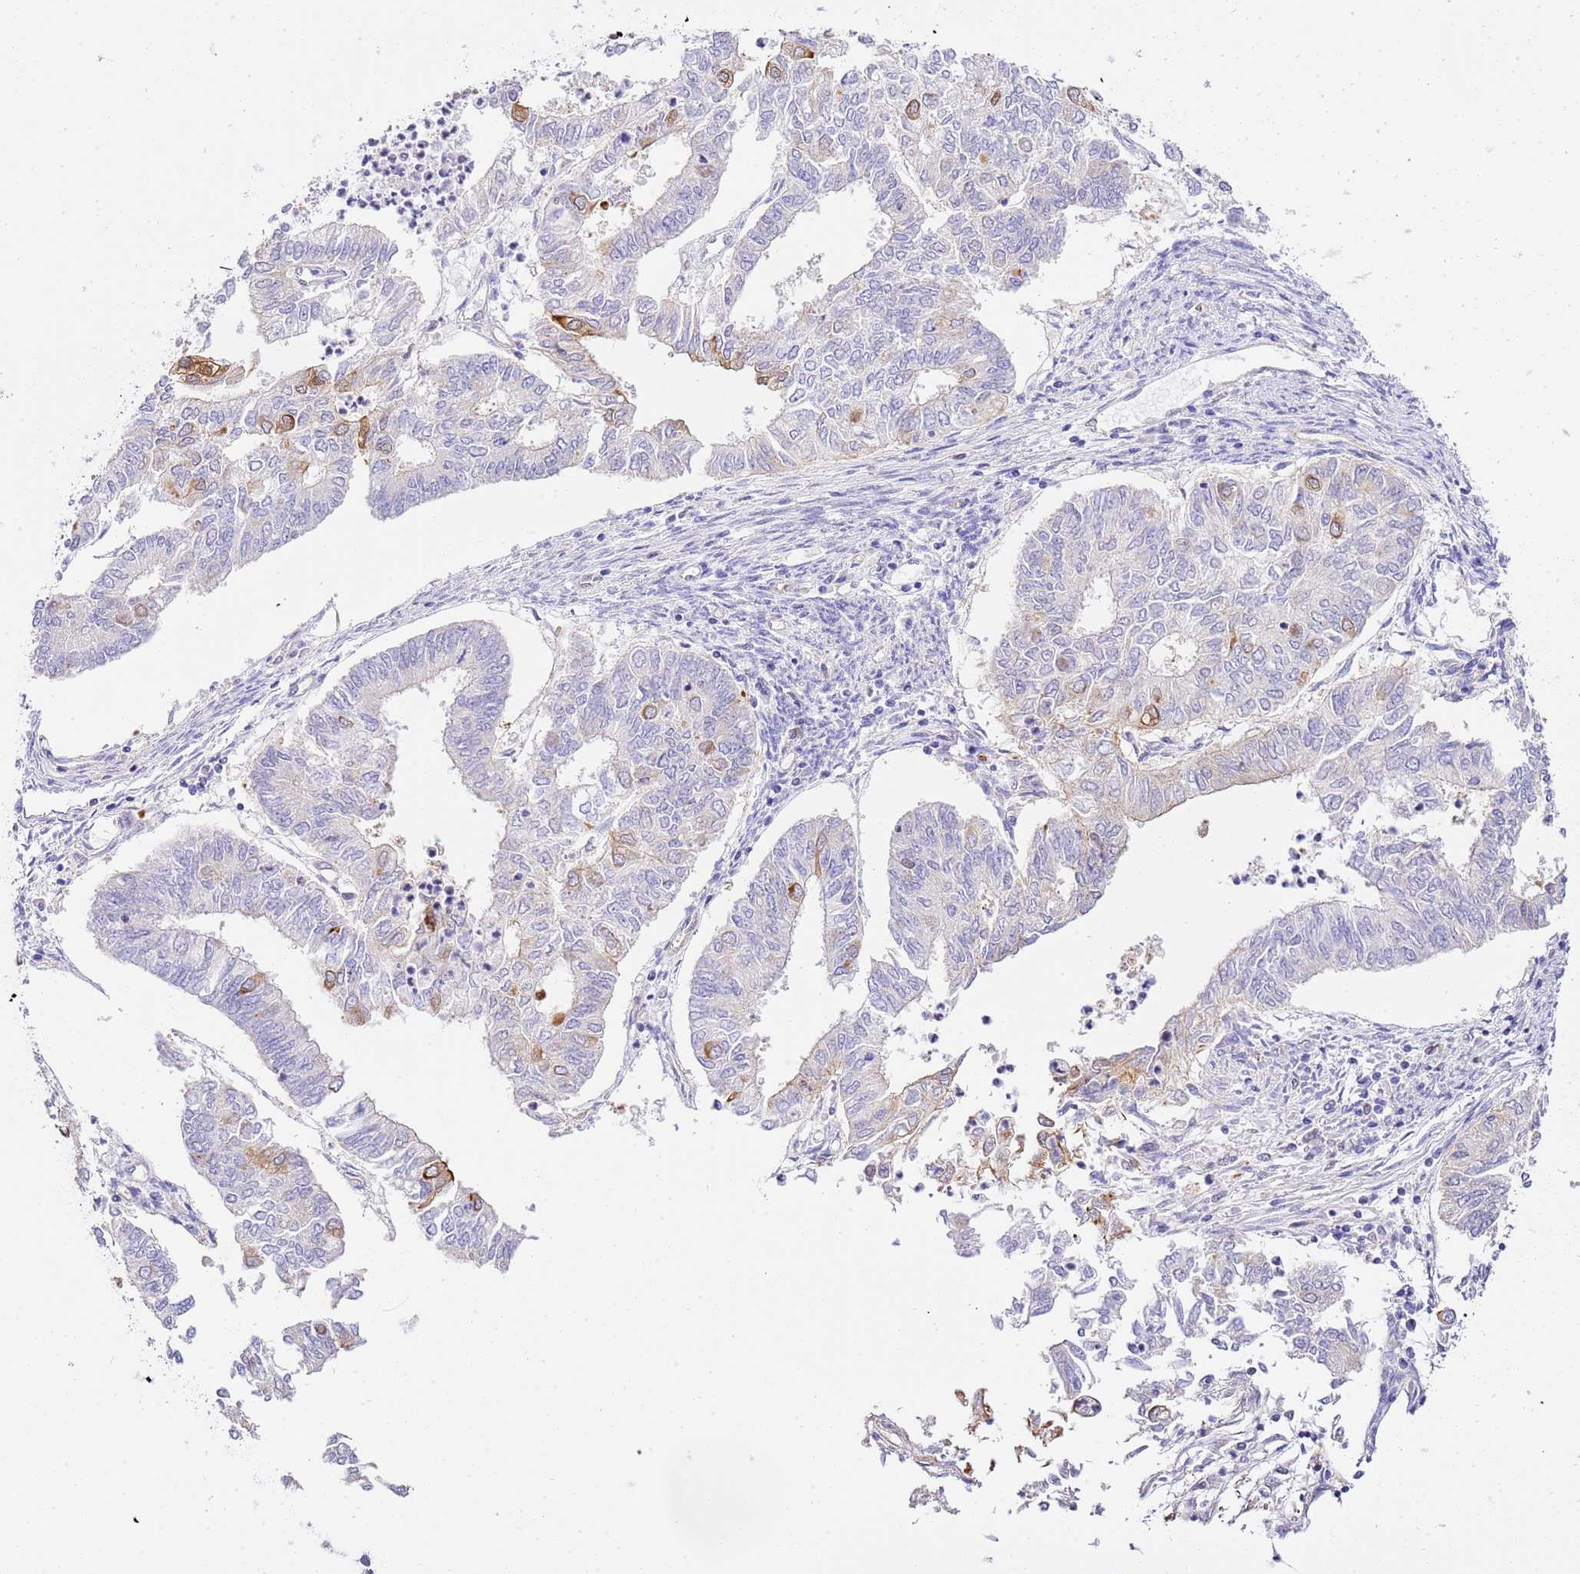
{"staining": {"intensity": "weak", "quantity": "<25%", "location": "cytoplasmic/membranous"}, "tissue": "endometrial cancer", "cell_type": "Tumor cells", "image_type": "cancer", "snomed": [{"axis": "morphology", "description": "Adenocarcinoma, NOS"}, {"axis": "topography", "description": "Endometrium"}], "caption": "Immunohistochemistry (IHC) micrograph of neoplastic tissue: endometrial cancer stained with DAB exhibits no significant protein positivity in tumor cells. The staining was performed using DAB (3,3'-diaminobenzidine) to visualize the protein expression in brown, while the nuclei were stained in blue with hematoxylin (Magnification: 20x).", "gene": "TRIM37", "patient": {"sex": "female", "age": 68}}